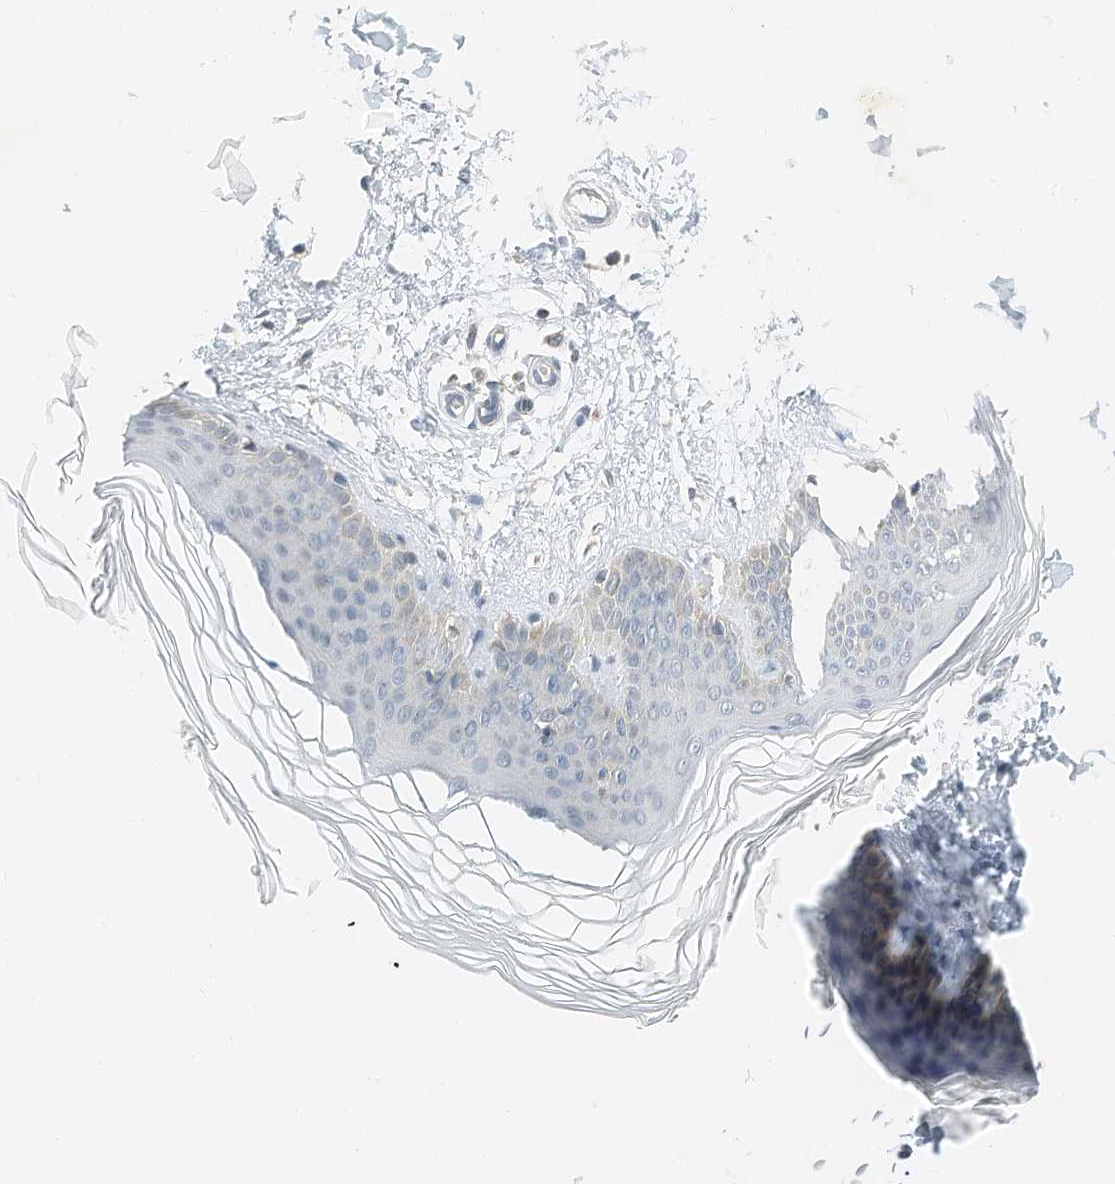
{"staining": {"intensity": "weak", "quantity": "<25%", "location": "cytoplasmic/membranous"}, "tissue": "skin", "cell_type": "Fibroblasts", "image_type": "normal", "snomed": [{"axis": "morphology", "description": "Normal tissue, NOS"}, {"axis": "topography", "description": "Skin"}], "caption": "This is a image of IHC staining of benign skin, which shows no expression in fibroblasts.", "gene": "RMND1", "patient": {"sex": "female", "age": 27}}